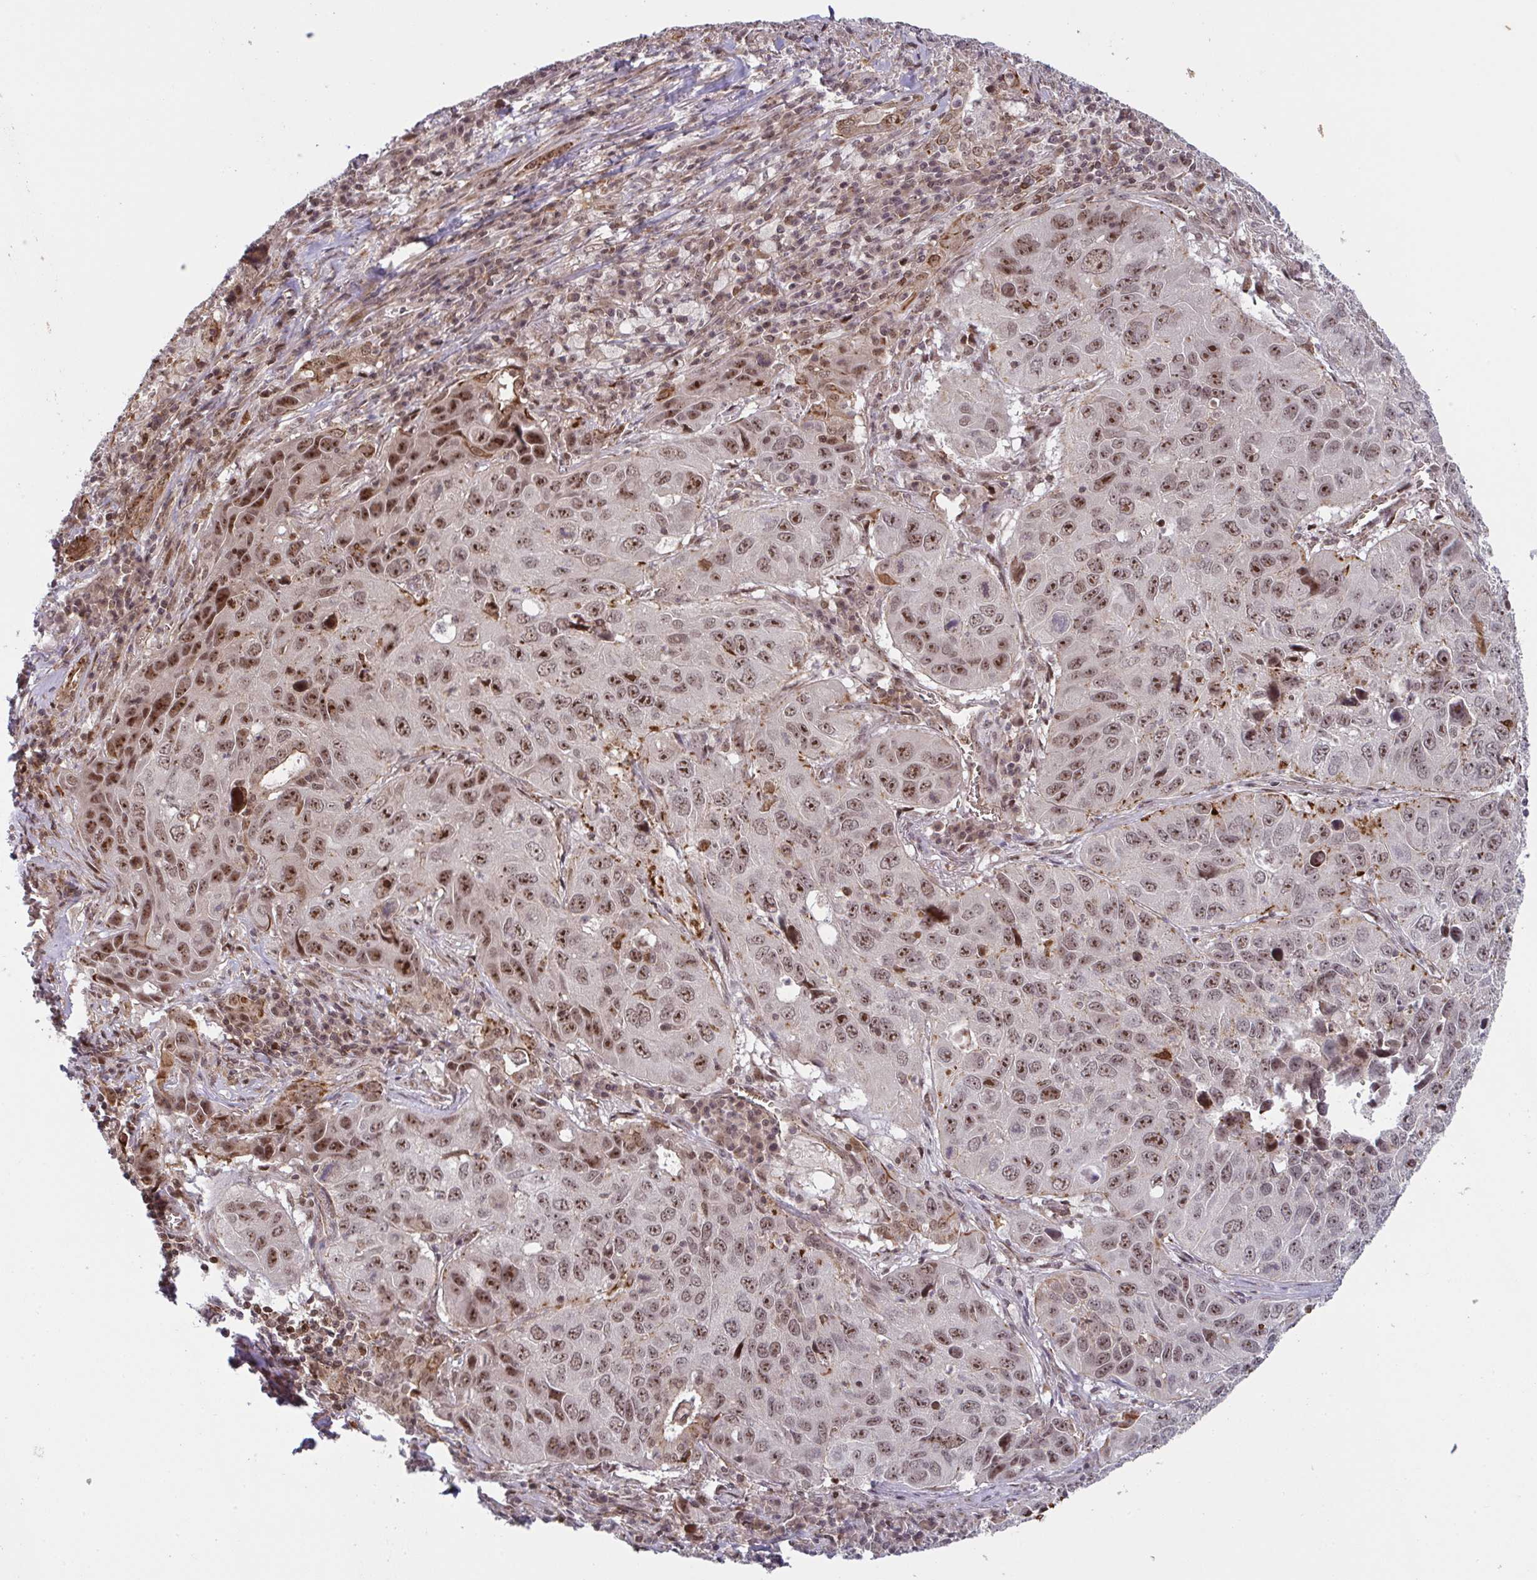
{"staining": {"intensity": "moderate", "quantity": ">75%", "location": "cytoplasmic/membranous,nuclear"}, "tissue": "lung cancer", "cell_type": "Tumor cells", "image_type": "cancer", "snomed": [{"axis": "morphology", "description": "Squamous cell carcinoma, NOS"}, {"axis": "topography", "description": "Lung"}], "caption": "A high-resolution image shows immunohistochemistry staining of squamous cell carcinoma (lung), which reveals moderate cytoplasmic/membranous and nuclear positivity in about >75% of tumor cells.", "gene": "NLRP13", "patient": {"sex": "female", "age": 61}}